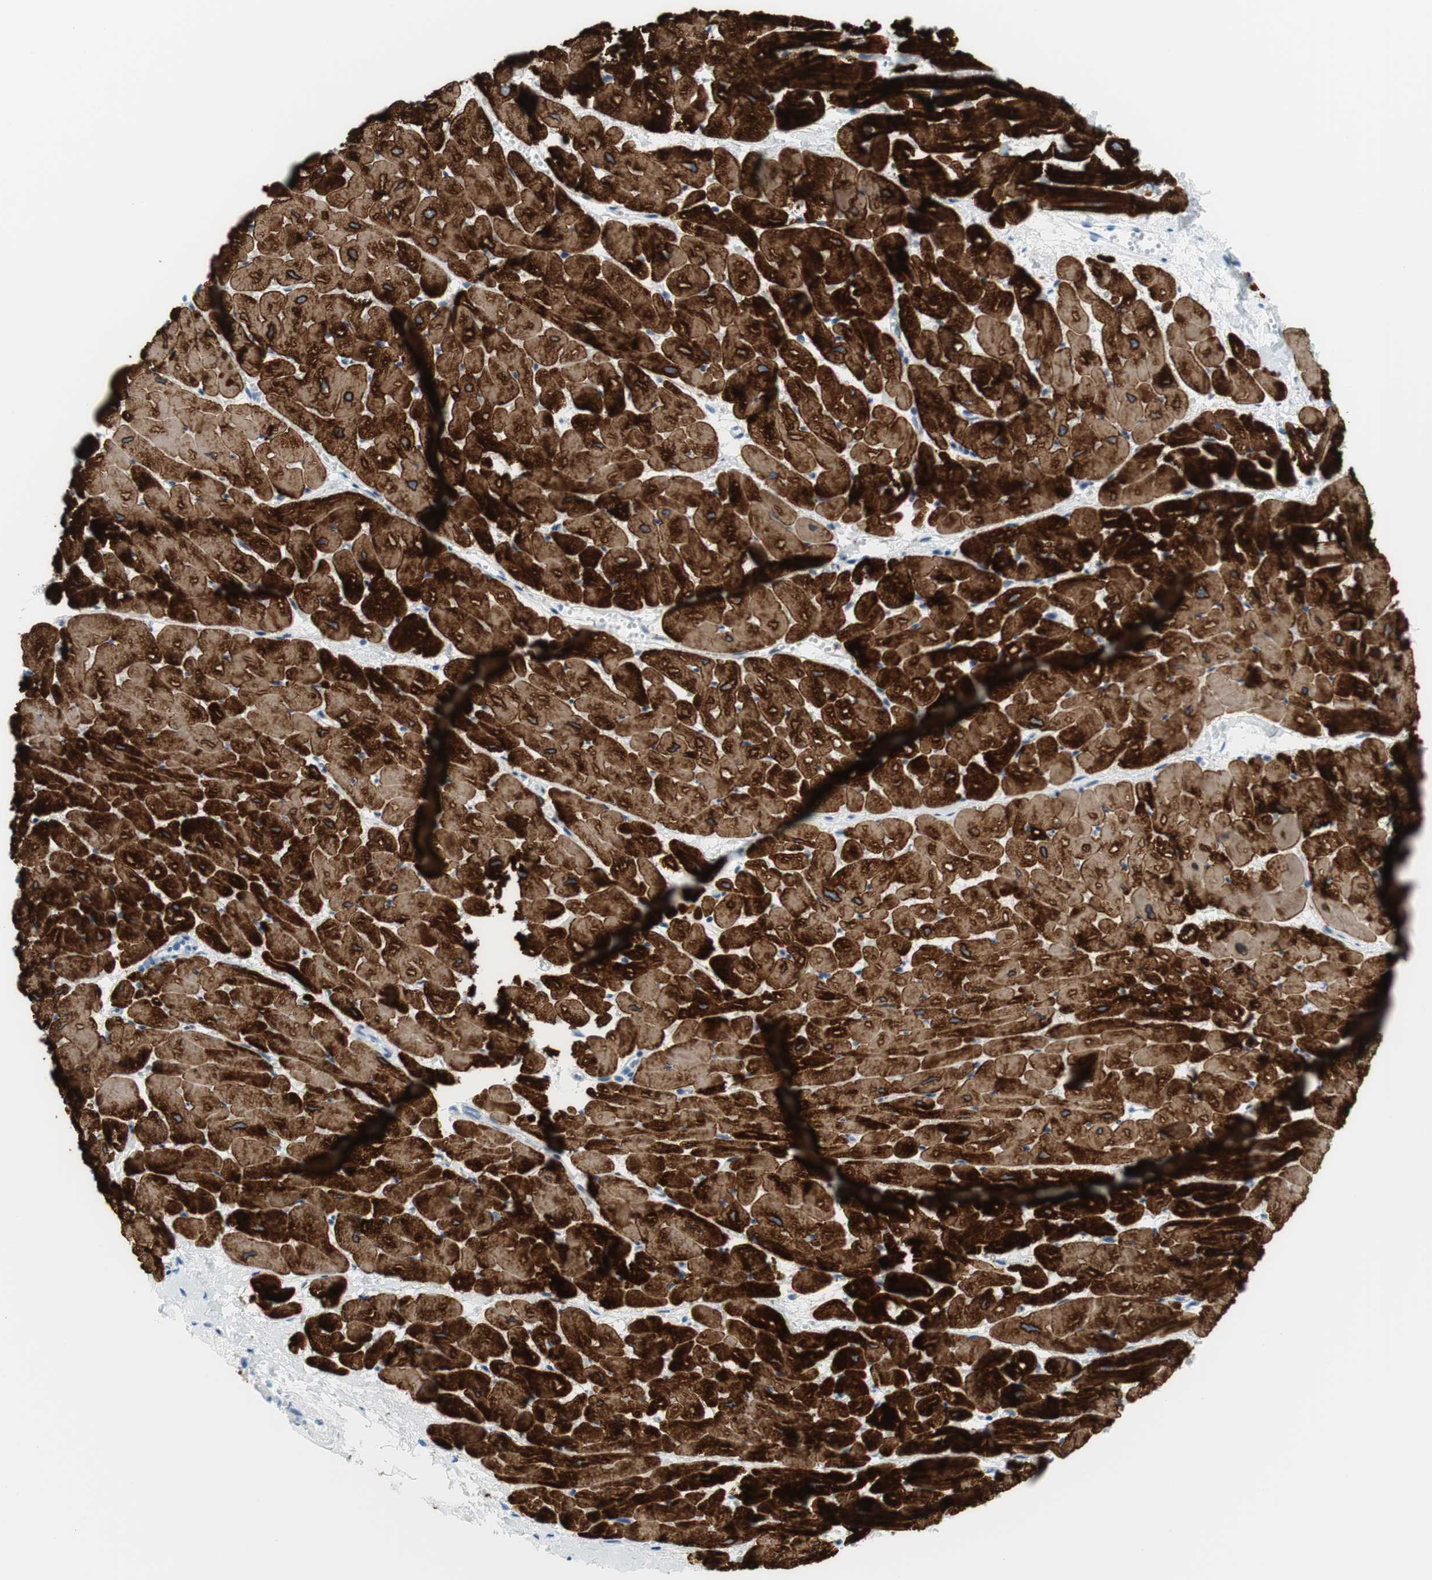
{"staining": {"intensity": "strong", "quantity": ">75%", "location": "cytoplasmic/membranous"}, "tissue": "heart muscle", "cell_type": "Cardiomyocytes", "image_type": "normal", "snomed": [{"axis": "morphology", "description": "Normal tissue, NOS"}, {"axis": "topography", "description": "Heart"}], "caption": "Immunohistochemical staining of normal human heart muscle displays high levels of strong cytoplasmic/membranous positivity in approximately >75% of cardiomyocytes.", "gene": "MYH1", "patient": {"sex": "female", "age": 19}}